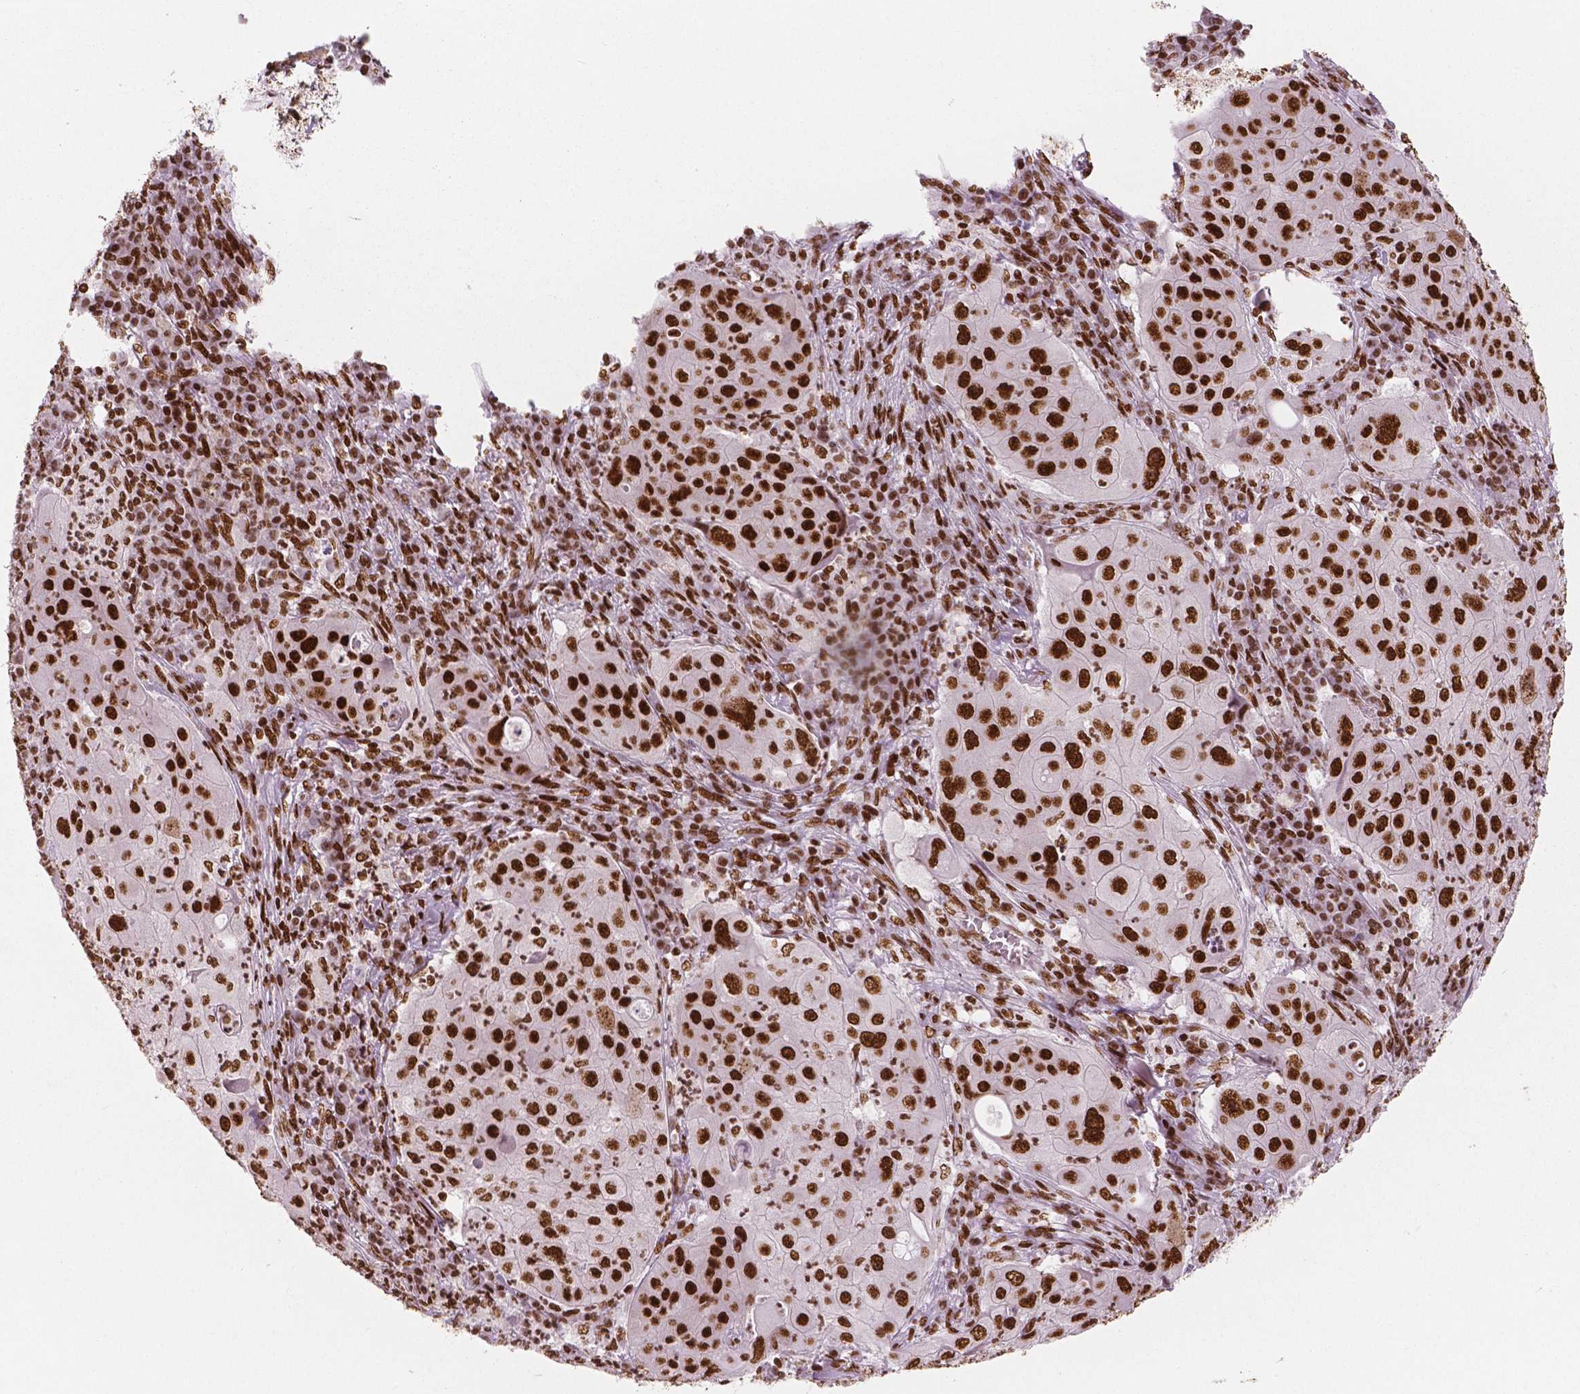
{"staining": {"intensity": "strong", "quantity": ">75%", "location": "nuclear"}, "tissue": "lung cancer", "cell_type": "Tumor cells", "image_type": "cancer", "snomed": [{"axis": "morphology", "description": "Squamous cell carcinoma, NOS"}, {"axis": "topography", "description": "Lung"}], "caption": "Lung cancer stained with immunohistochemistry shows strong nuclear positivity in about >75% of tumor cells.", "gene": "BRD4", "patient": {"sex": "female", "age": 59}}